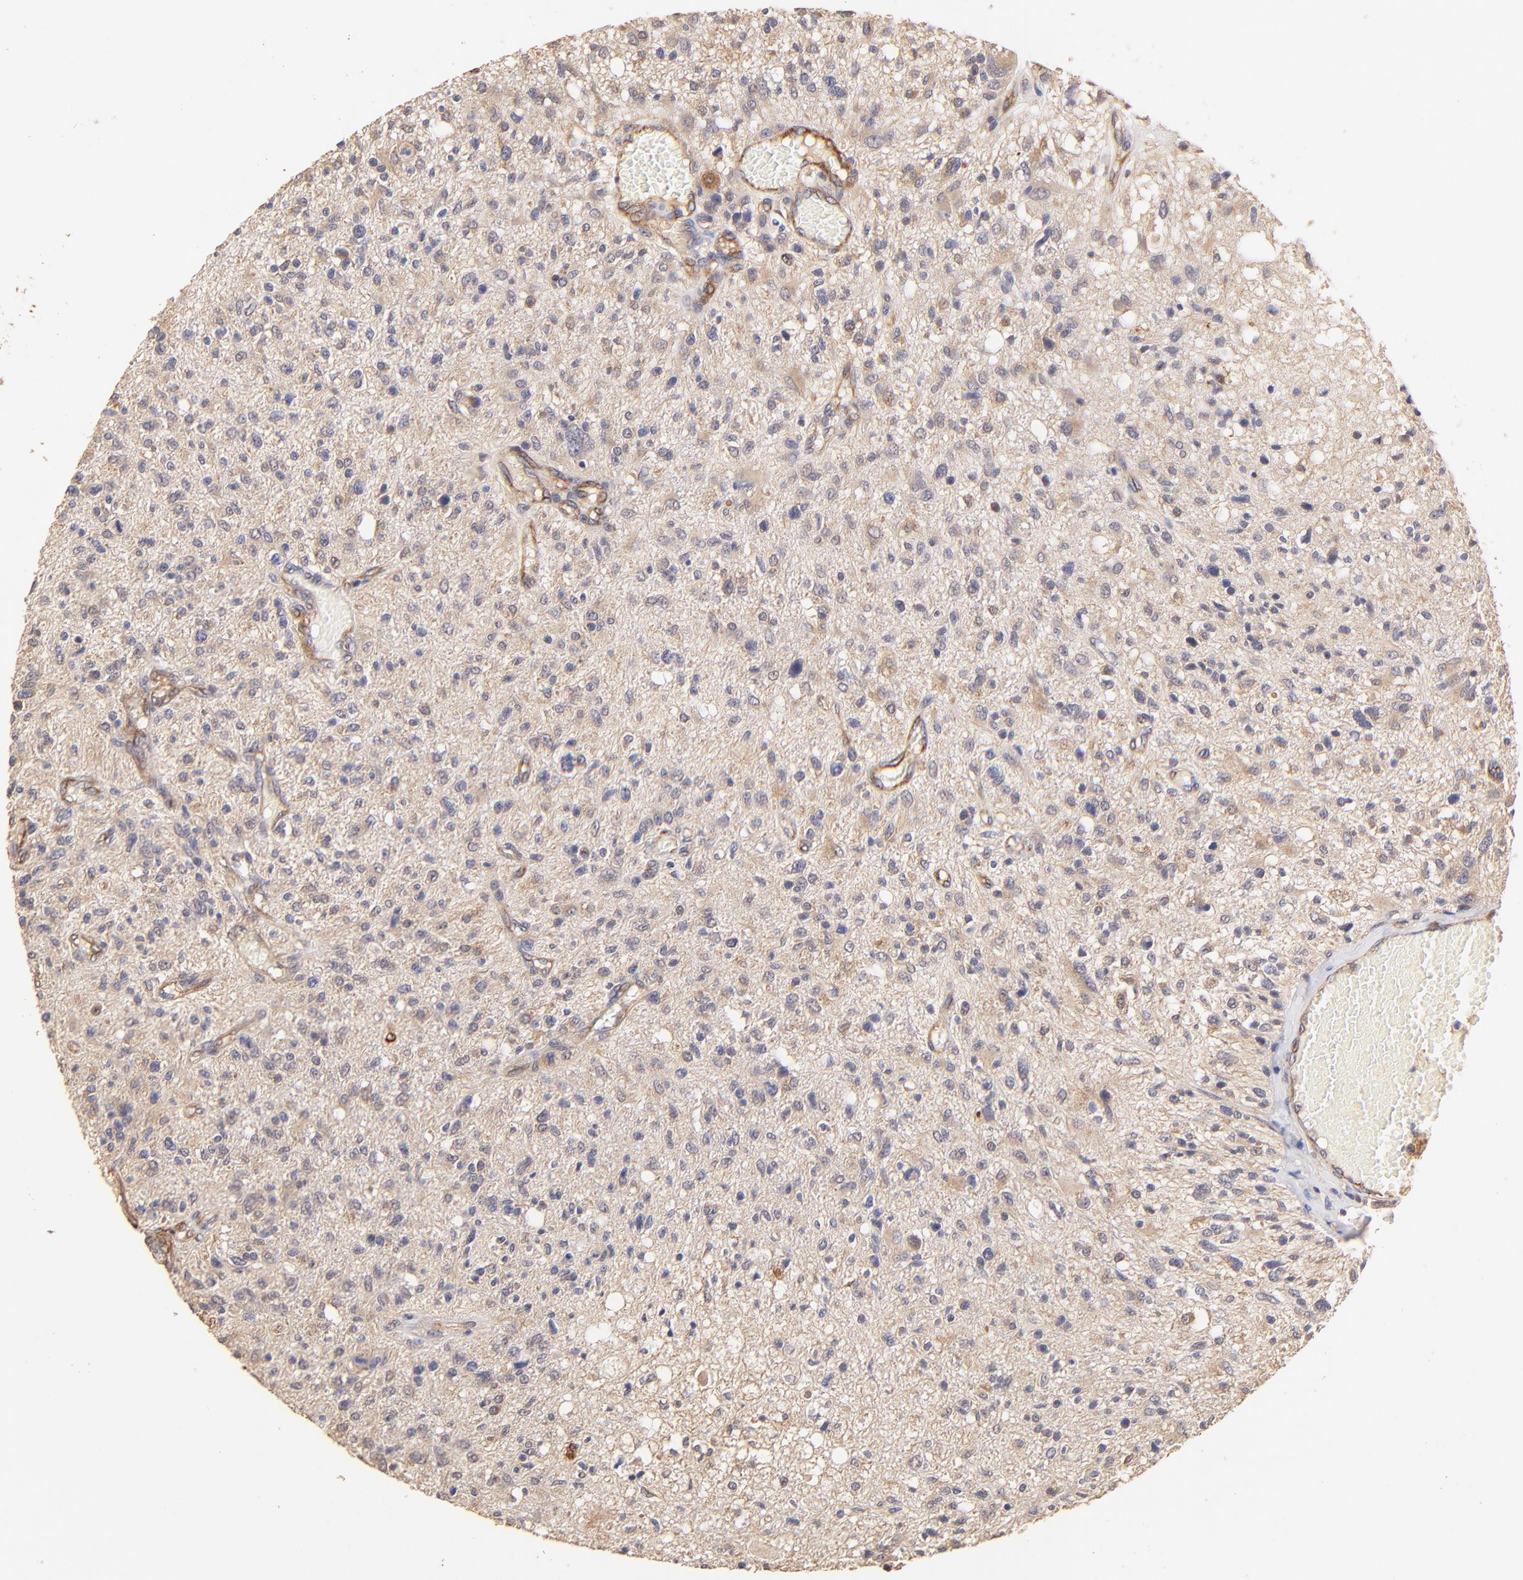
{"staining": {"intensity": "weak", "quantity": ">75%", "location": "cytoplasmic/membranous"}, "tissue": "glioma", "cell_type": "Tumor cells", "image_type": "cancer", "snomed": [{"axis": "morphology", "description": "Glioma, malignant, High grade"}, {"axis": "topography", "description": "Cerebral cortex"}], "caption": "Human malignant high-grade glioma stained with a brown dye displays weak cytoplasmic/membranous positive expression in about >75% of tumor cells.", "gene": "TNFAIP3", "patient": {"sex": "male", "age": 76}}